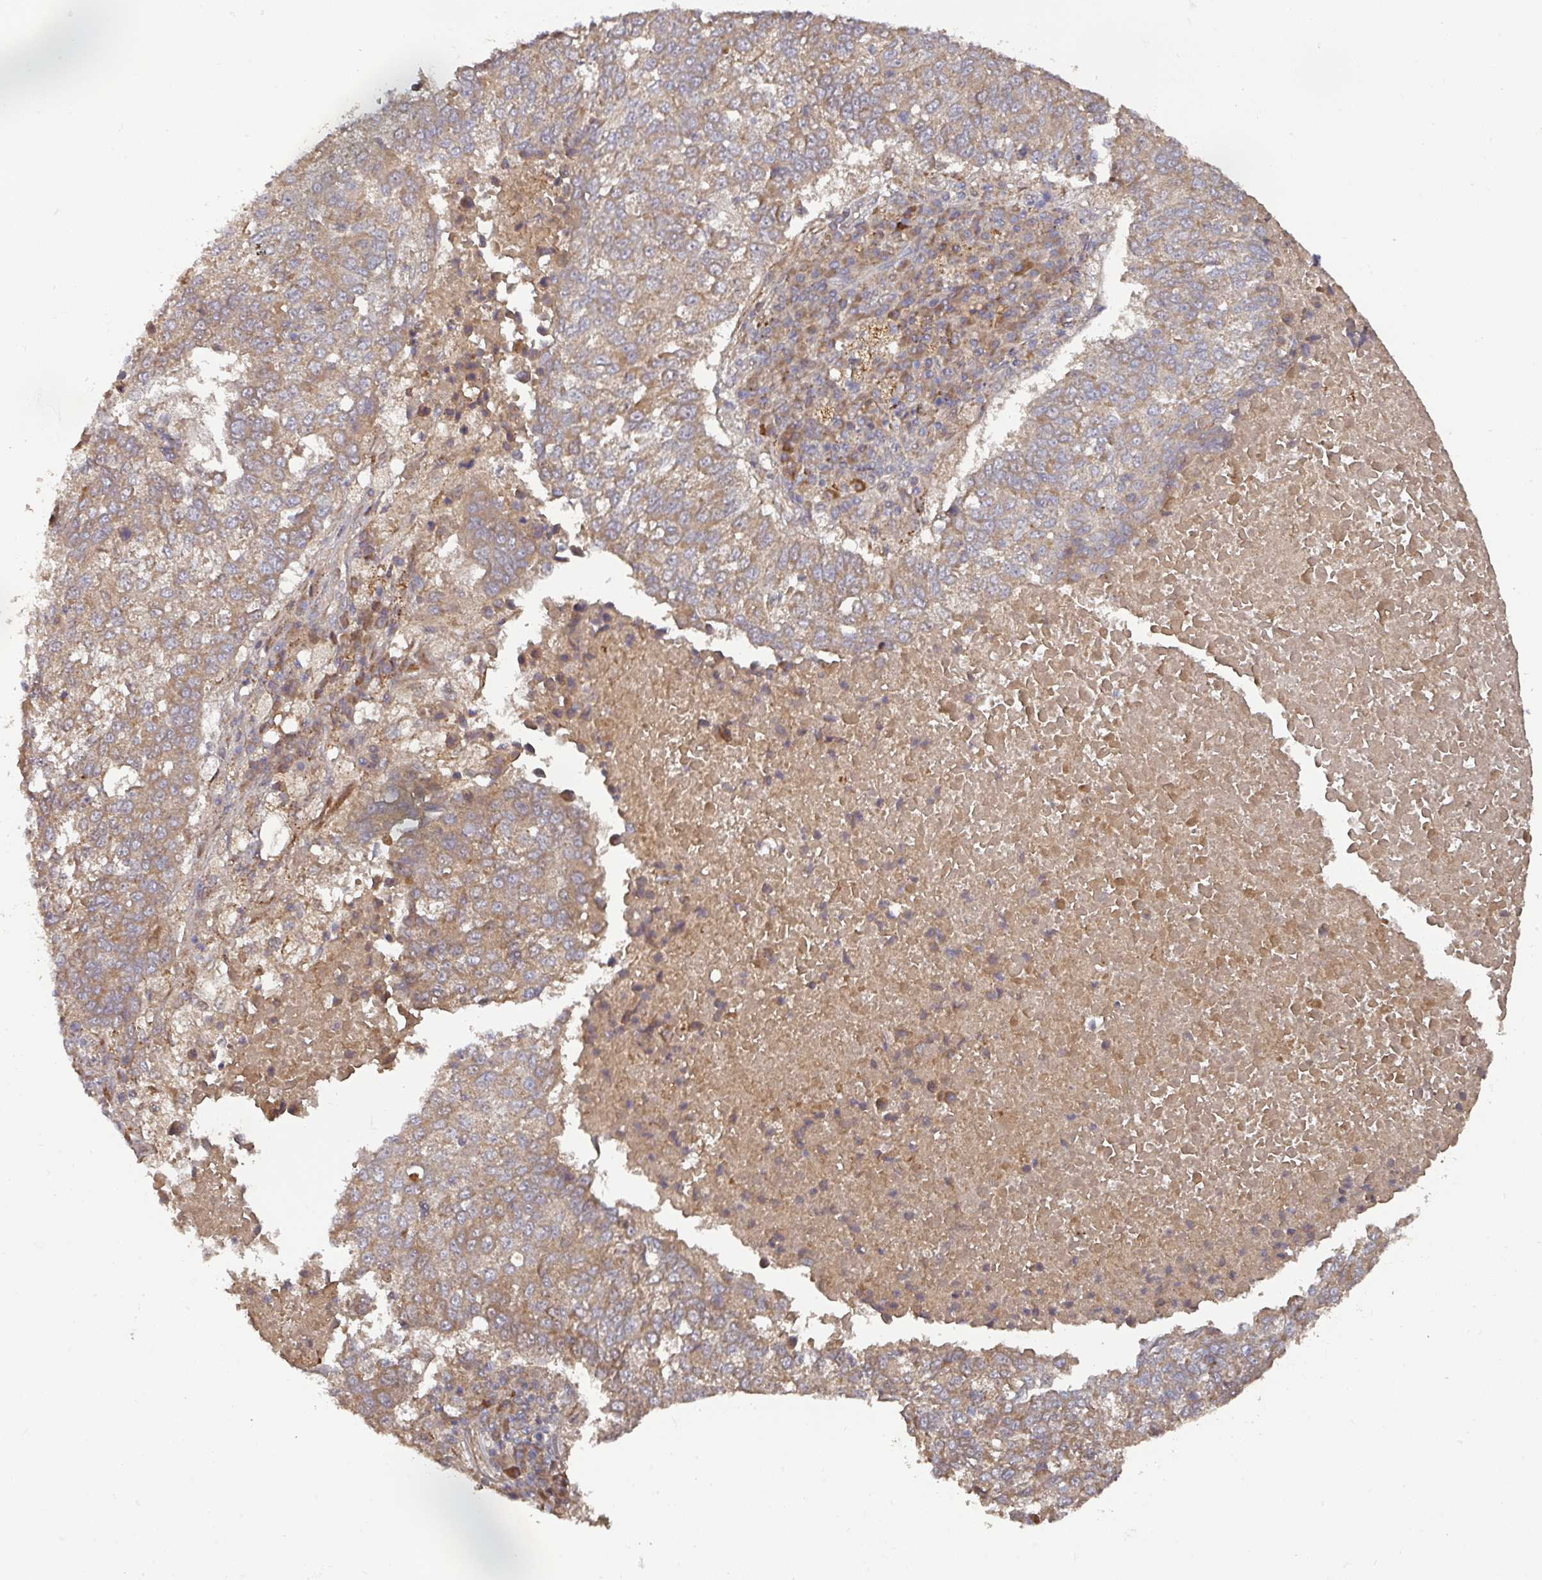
{"staining": {"intensity": "moderate", "quantity": ">75%", "location": "cytoplasmic/membranous"}, "tissue": "lung cancer", "cell_type": "Tumor cells", "image_type": "cancer", "snomed": [{"axis": "morphology", "description": "Squamous cell carcinoma, NOS"}, {"axis": "topography", "description": "Lung"}], "caption": "This is an image of immunohistochemistry staining of lung cancer (squamous cell carcinoma), which shows moderate staining in the cytoplasmic/membranous of tumor cells.", "gene": "DNAJC7", "patient": {"sex": "male", "age": 73}}